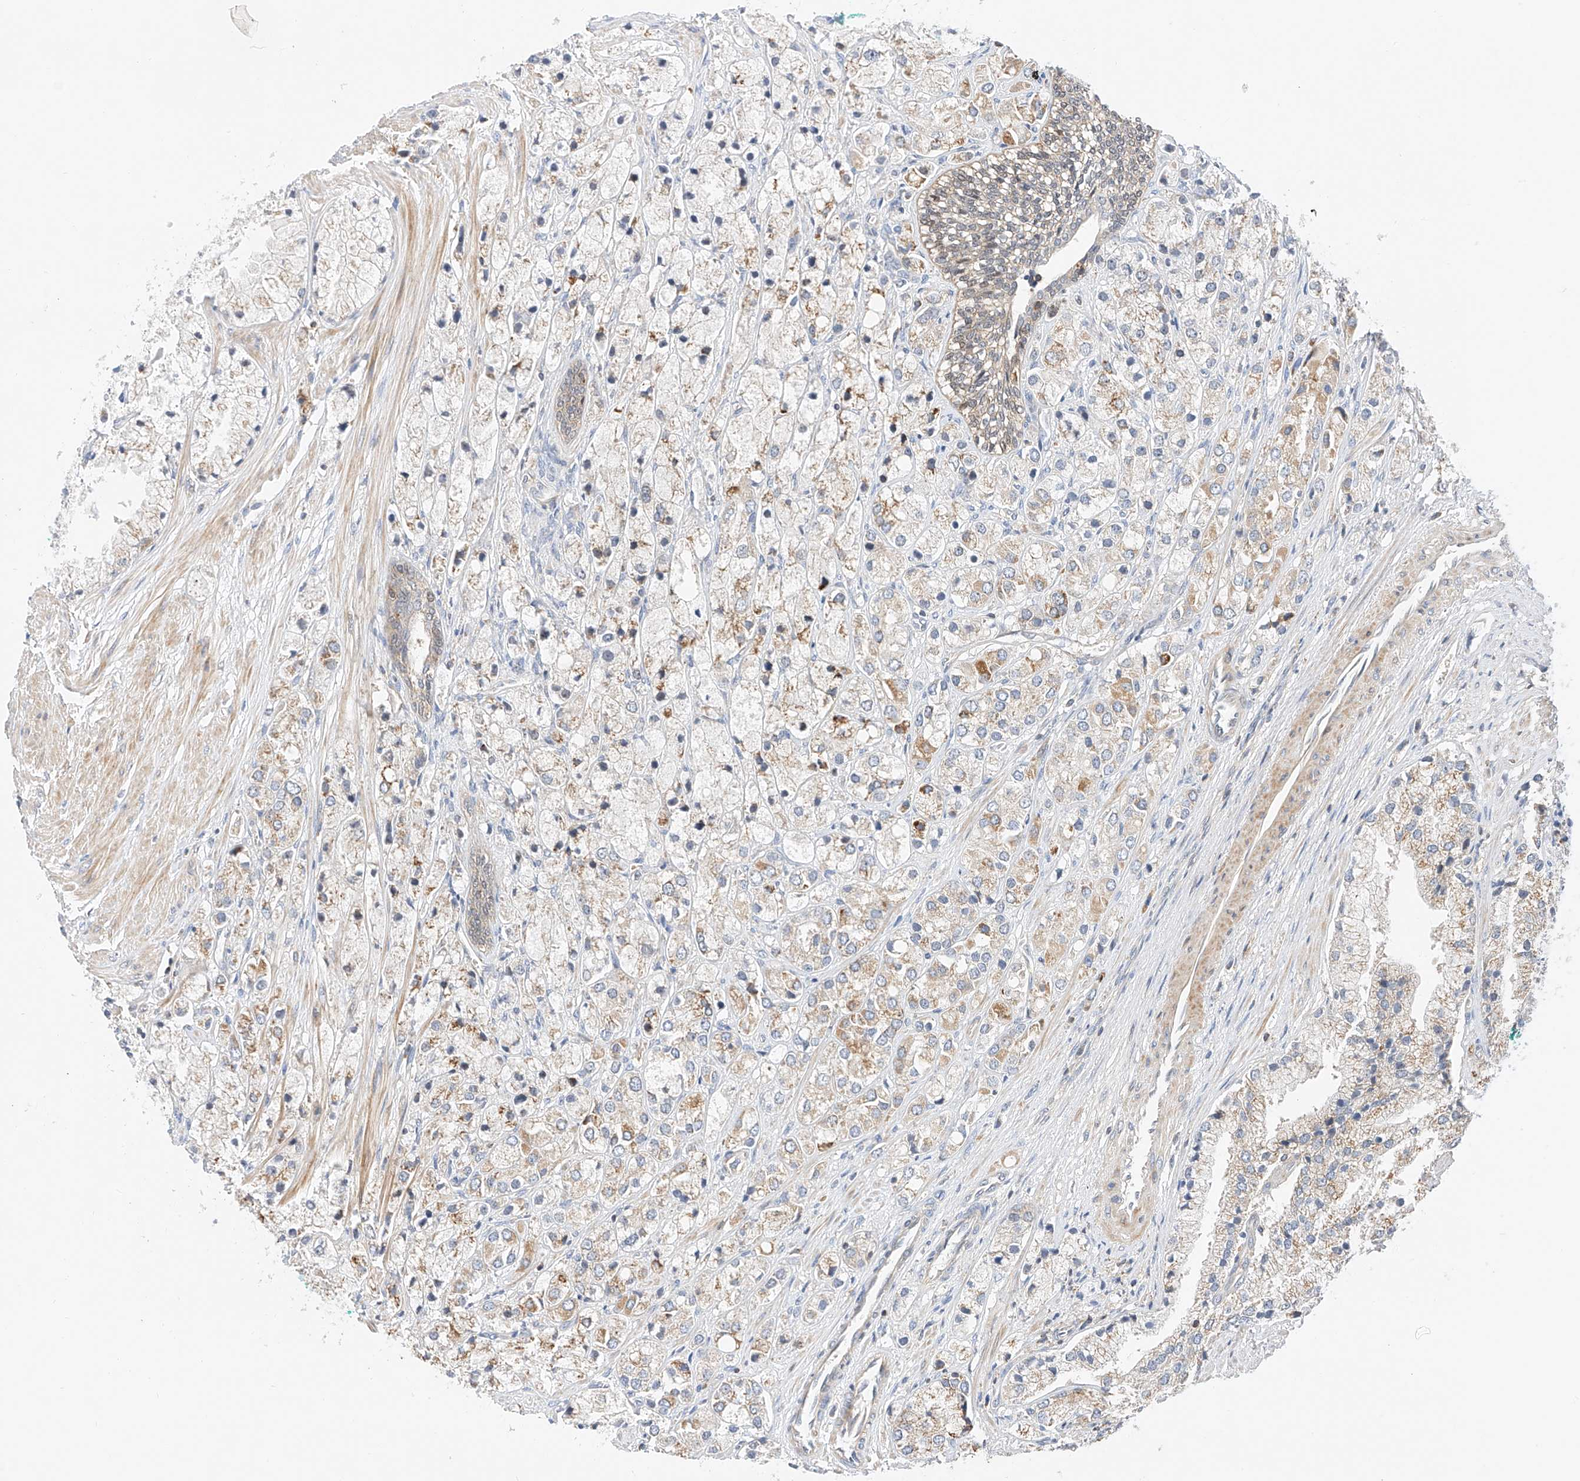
{"staining": {"intensity": "weak", "quantity": "25%-75%", "location": "cytoplasmic/membranous"}, "tissue": "prostate cancer", "cell_type": "Tumor cells", "image_type": "cancer", "snomed": [{"axis": "morphology", "description": "Adenocarcinoma, High grade"}, {"axis": "topography", "description": "Prostate"}], "caption": "DAB (3,3'-diaminobenzidine) immunohistochemical staining of high-grade adenocarcinoma (prostate) shows weak cytoplasmic/membranous protein positivity in about 25%-75% of tumor cells.", "gene": "MFN2", "patient": {"sex": "male", "age": 50}}